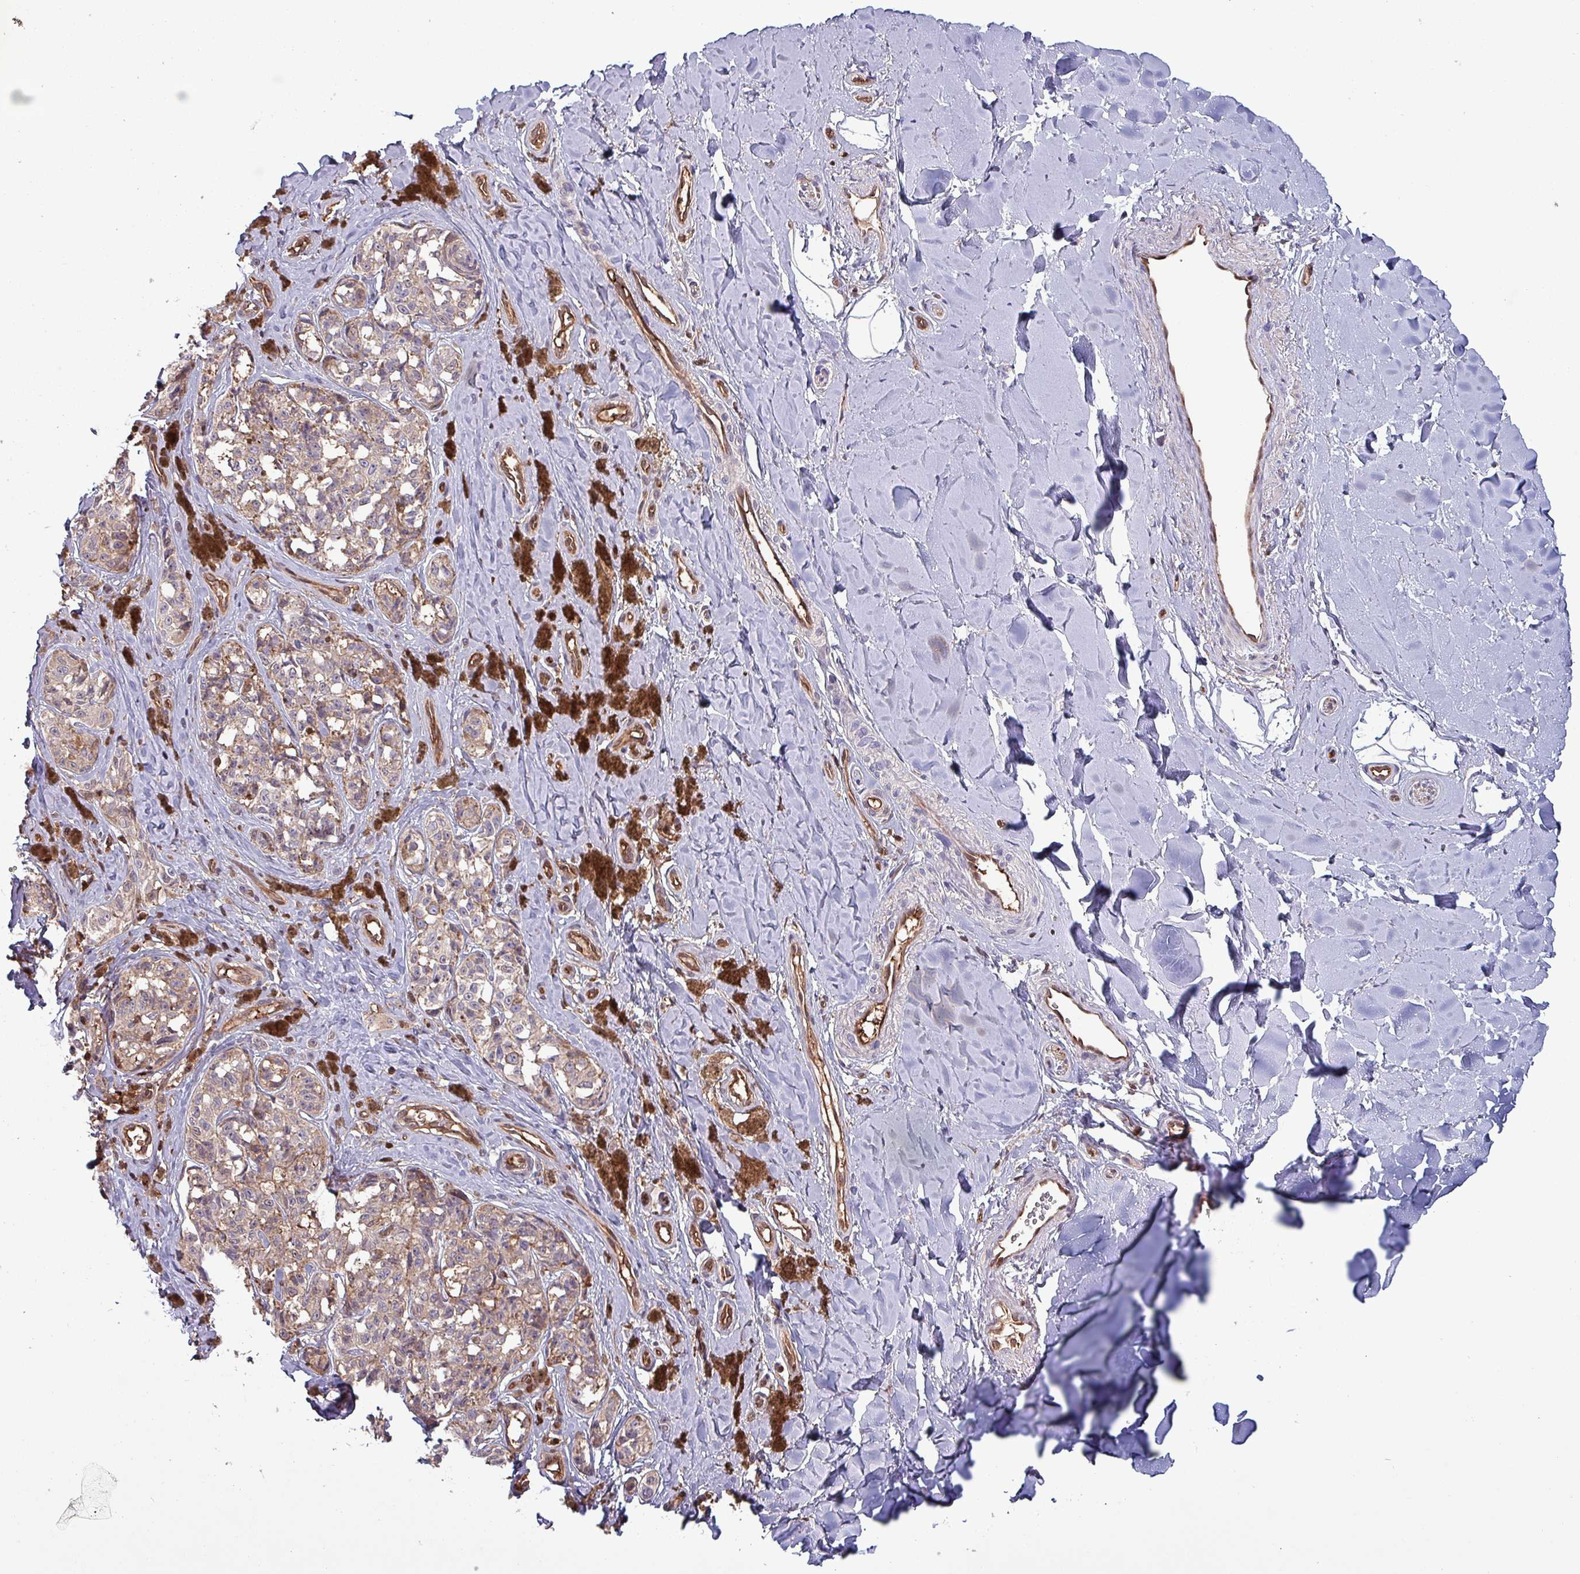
{"staining": {"intensity": "weak", "quantity": "<25%", "location": "cytoplasmic/membranous"}, "tissue": "melanoma", "cell_type": "Tumor cells", "image_type": "cancer", "snomed": [{"axis": "morphology", "description": "Malignant melanoma, NOS"}, {"axis": "topography", "description": "Skin"}], "caption": "The image exhibits no staining of tumor cells in melanoma.", "gene": "PSMB8", "patient": {"sex": "female", "age": 65}}